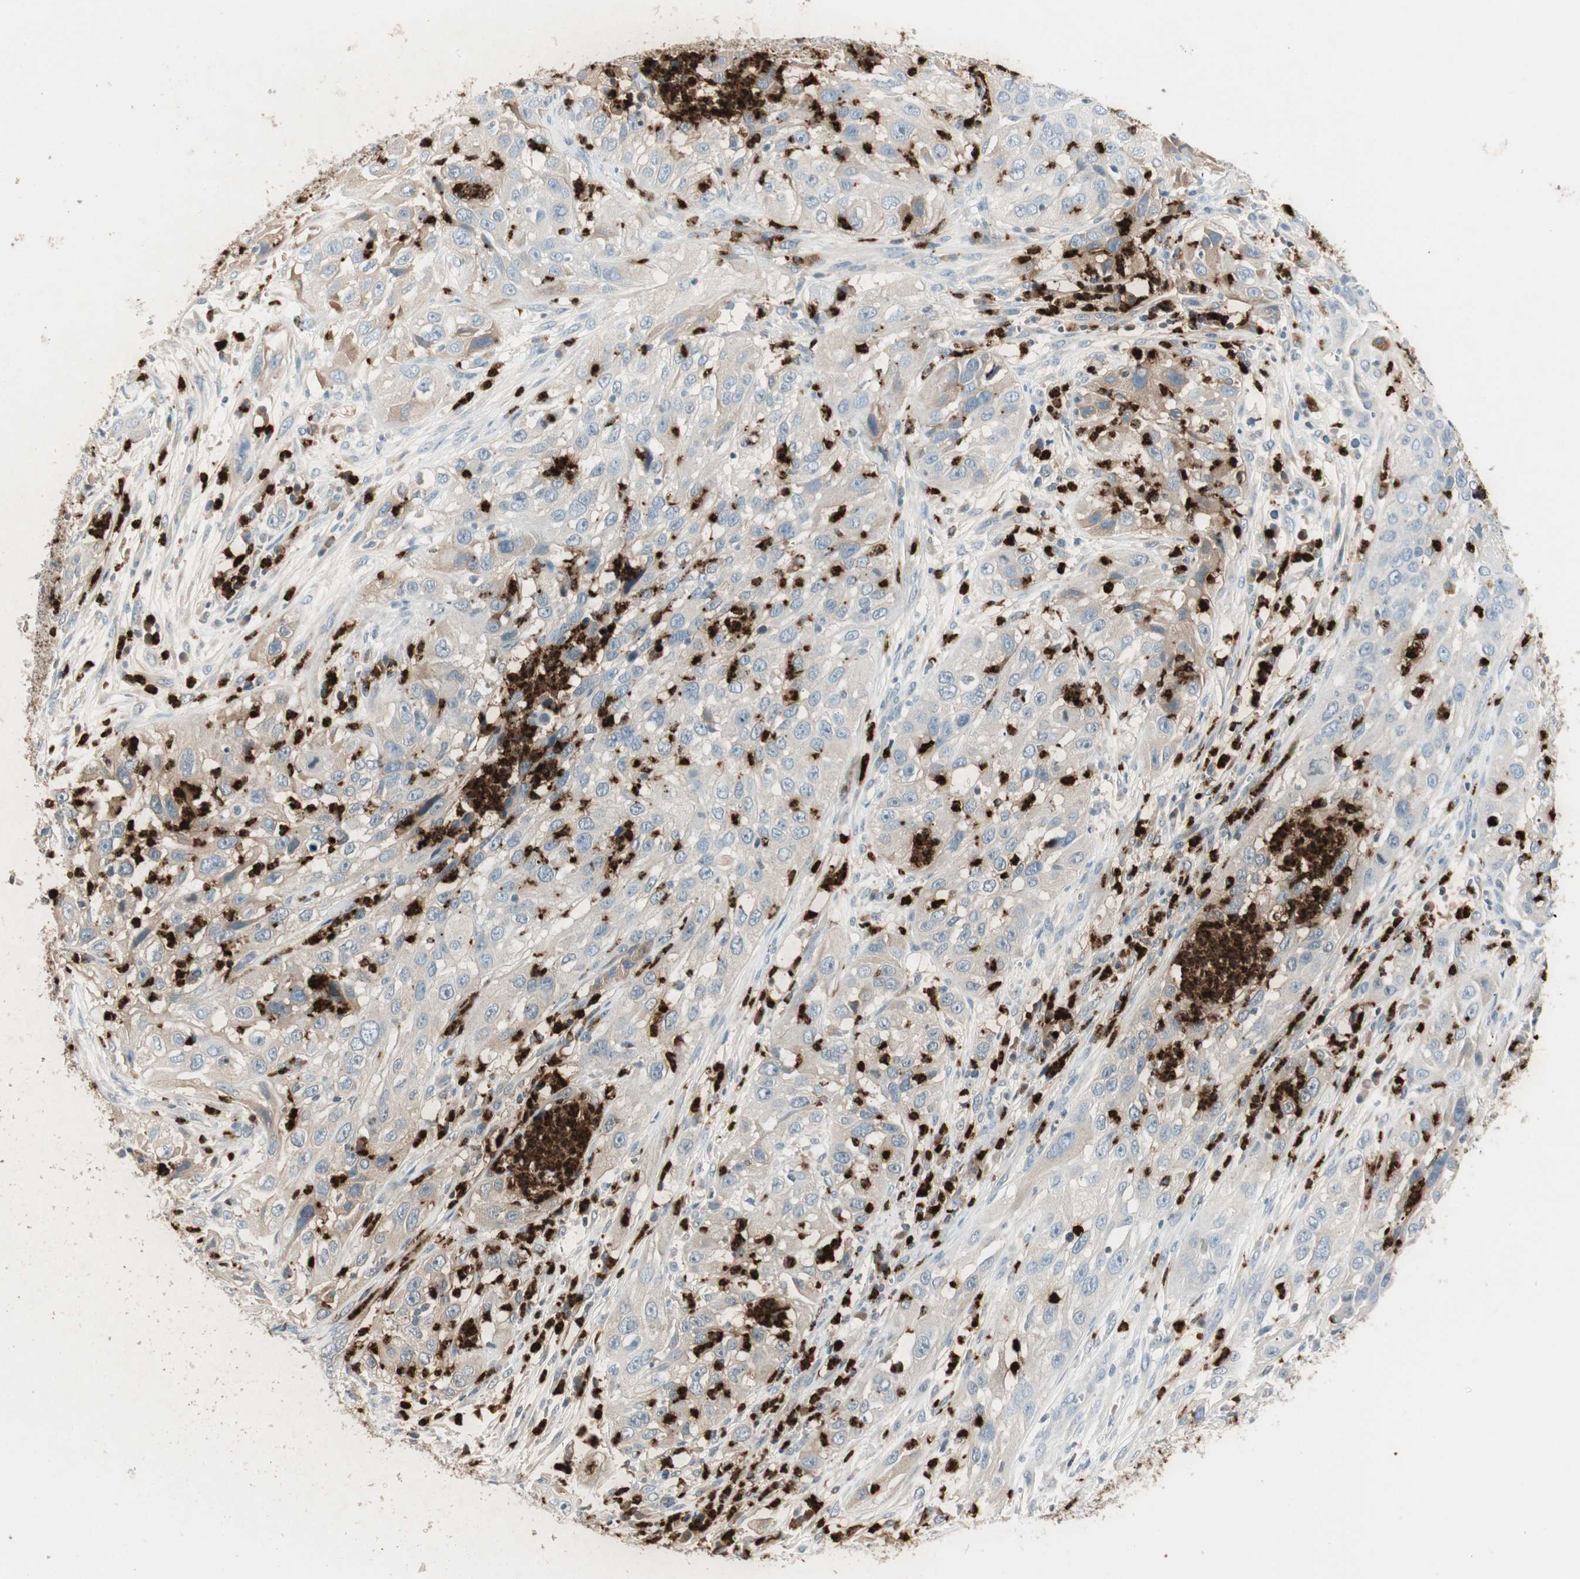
{"staining": {"intensity": "weak", "quantity": "25%-75%", "location": "cytoplasmic/membranous"}, "tissue": "cervical cancer", "cell_type": "Tumor cells", "image_type": "cancer", "snomed": [{"axis": "morphology", "description": "Squamous cell carcinoma, NOS"}, {"axis": "topography", "description": "Cervix"}], "caption": "Immunohistochemistry (DAB (3,3'-diaminobenzidine)) staining of human cervical squamous cell carcinoma exhibits weak cytoplasmic/membranous protein expression in approximately 25%-75% of tumor cells.", "gene": "PRTN3", "patient": {"sex": "female", "age": 32}}